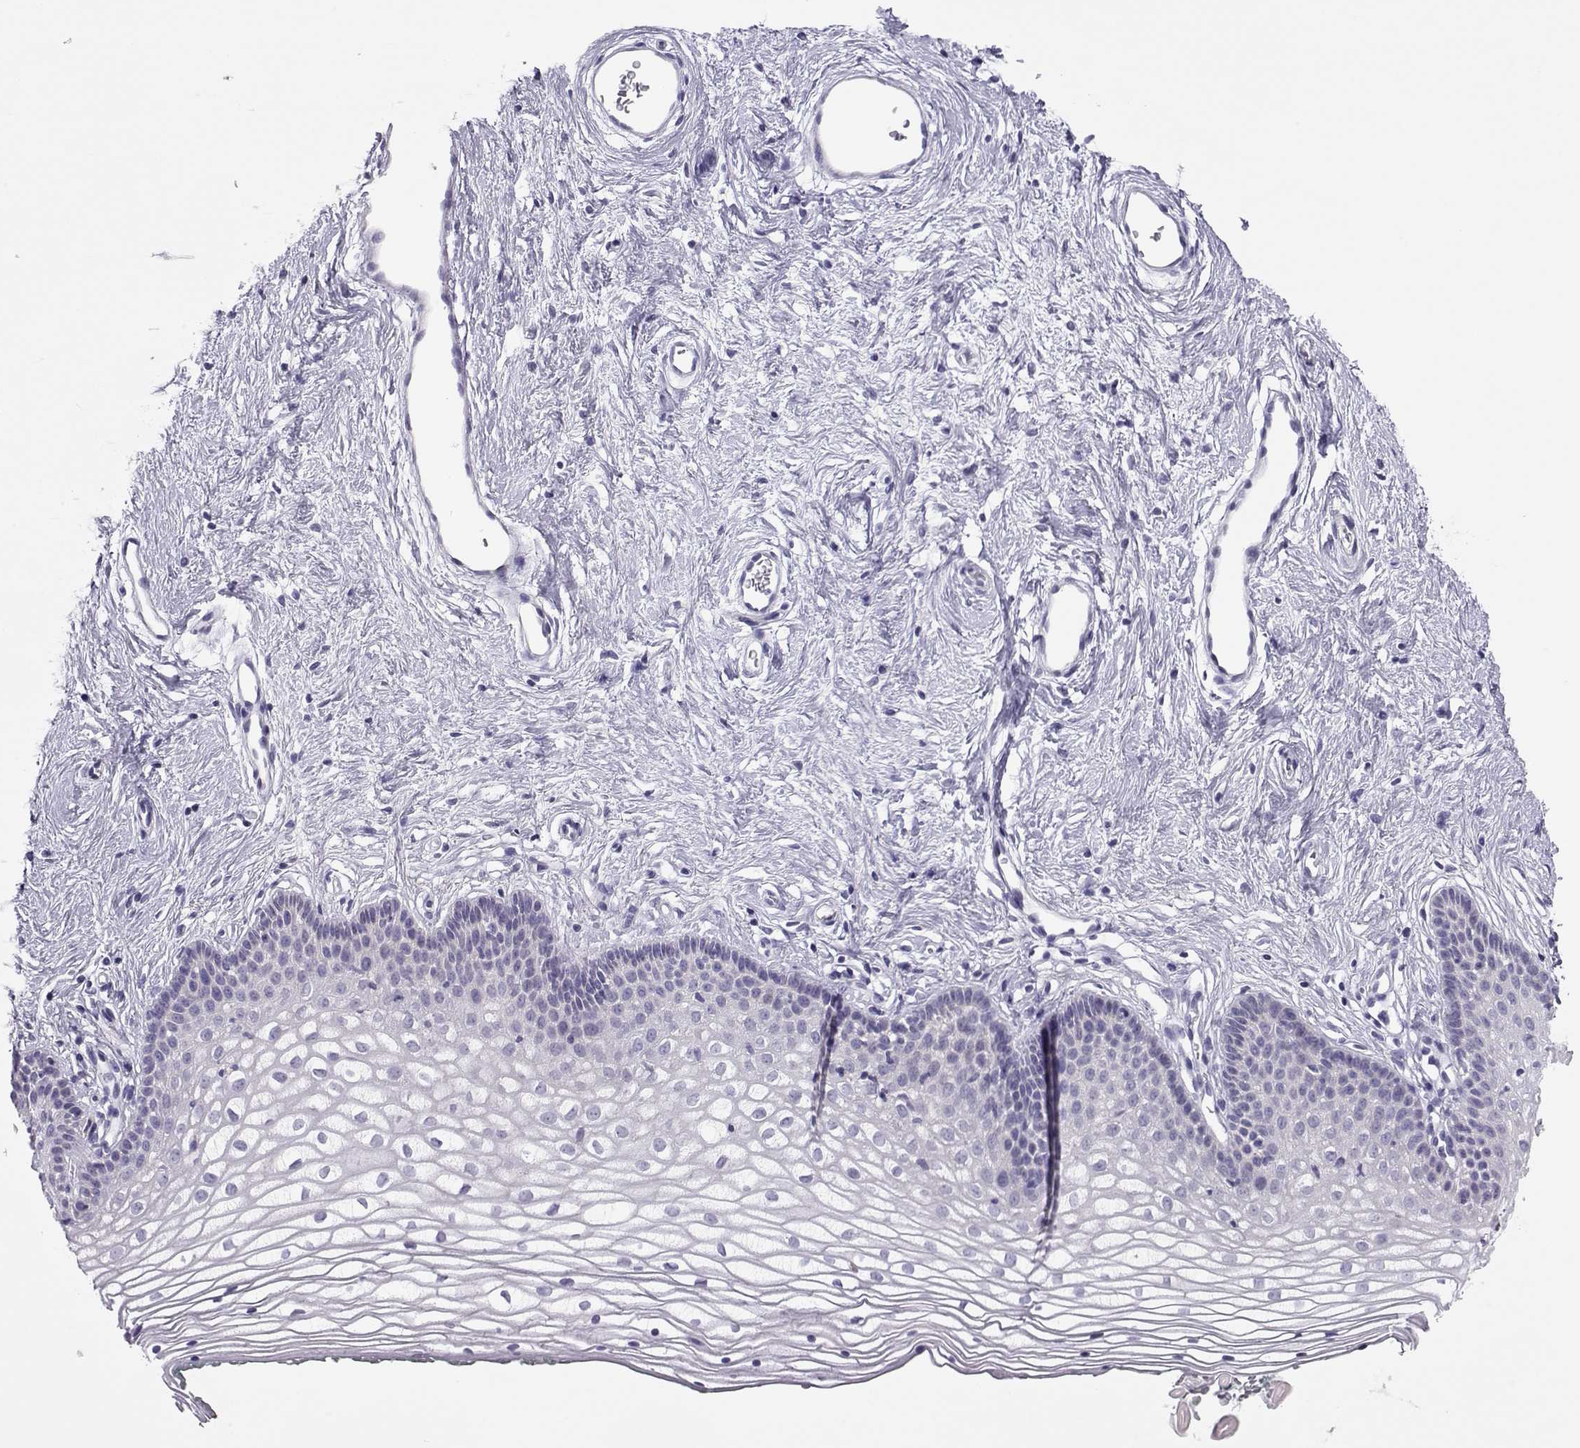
{"staining": {"intensity": "negative", "quantity": "none", "location": "none"}, "tissue": "vagina", "cell_type": "Squamous epithelial cells", "image_type": "normal", "snomed": [{"axis": "morphology", "description": "Normal tissue, NOS"}, {"axis": "topography", "description": "Vagina"}], "caption": "The histopathology image displays no significant positivity in squamous epithelial cells of vagina.", "gene": "TRPM7", "patient": {"sex": "female", "age": 36}}